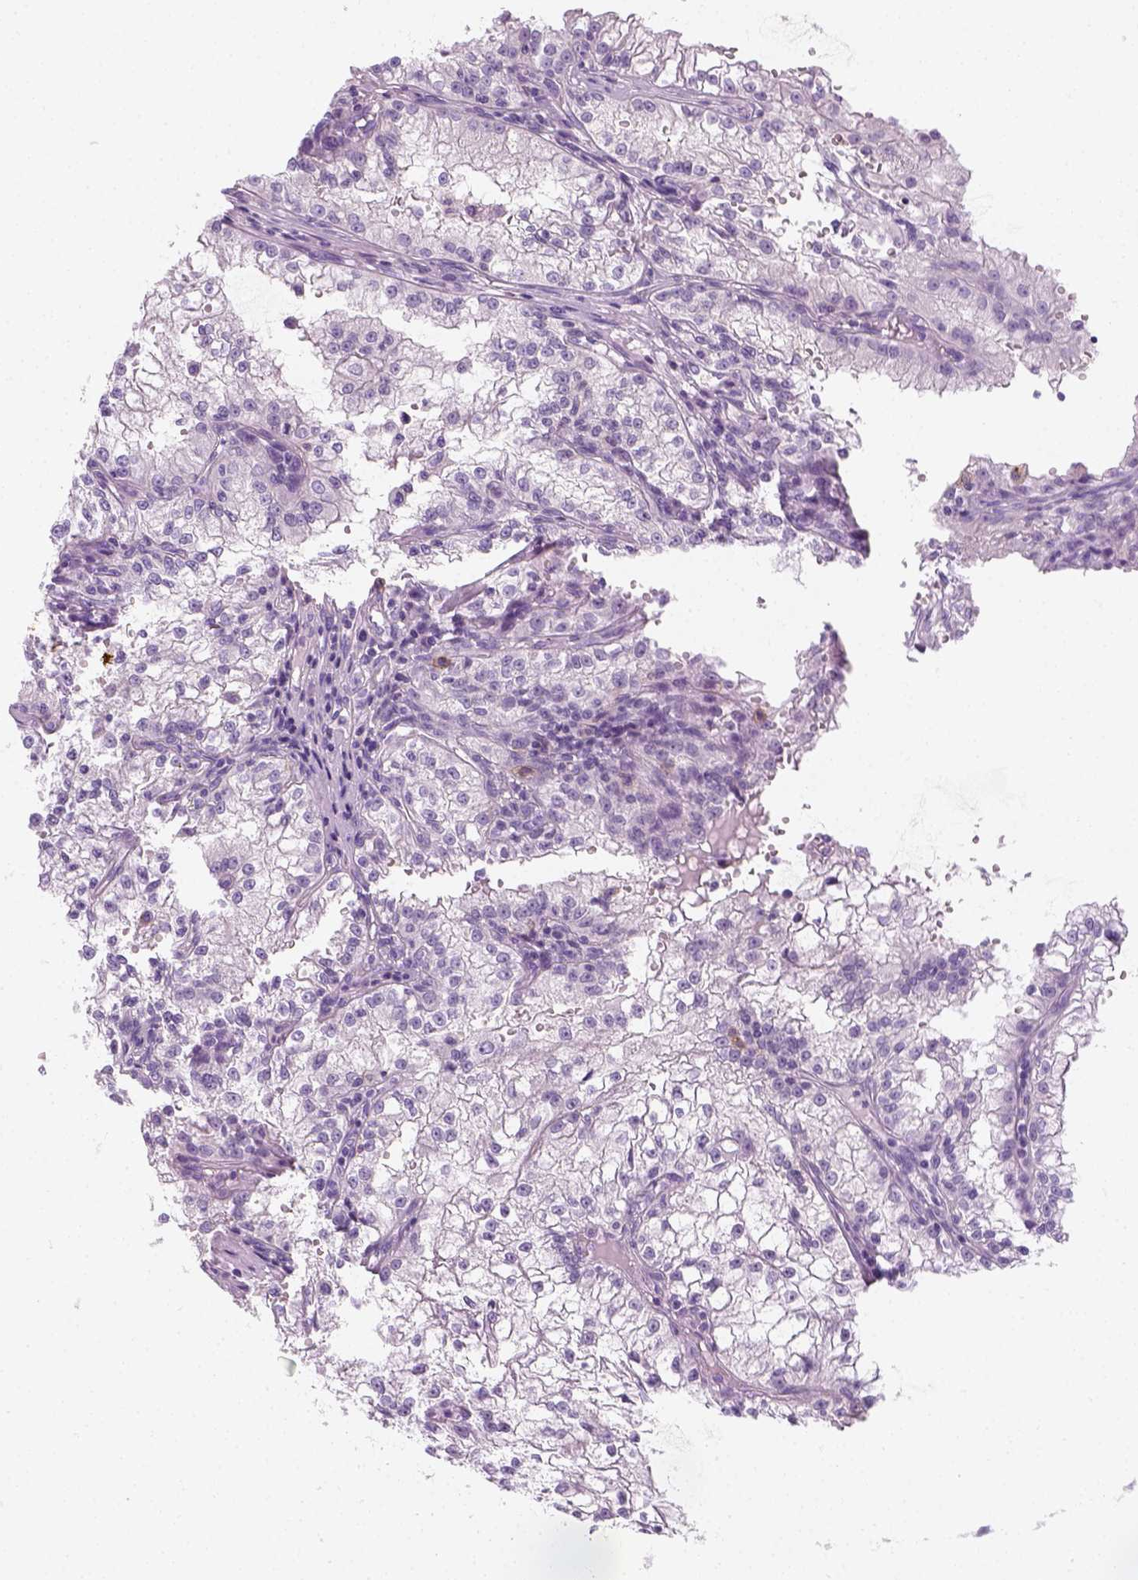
{"staining": {"intensity": "negative", "quantity": "none", "location": "none"}, "tissue": "renal cancer", "cell_type": "Tumor cells", "image_type": "cancer", "snomed": [{"axis": "morphology", "description": "Adenocarcinoma, NOS"}, {"axis": "topography", "description": "Kidney"}], "caption": "Immunohistochemistry image of human renal cancer (adenocarcinoma) stained for a protein (brown), which demonstrates no expression in tumor cells.", "gene": "AQP3", "patient": {"sex": "male", "age": 36}}